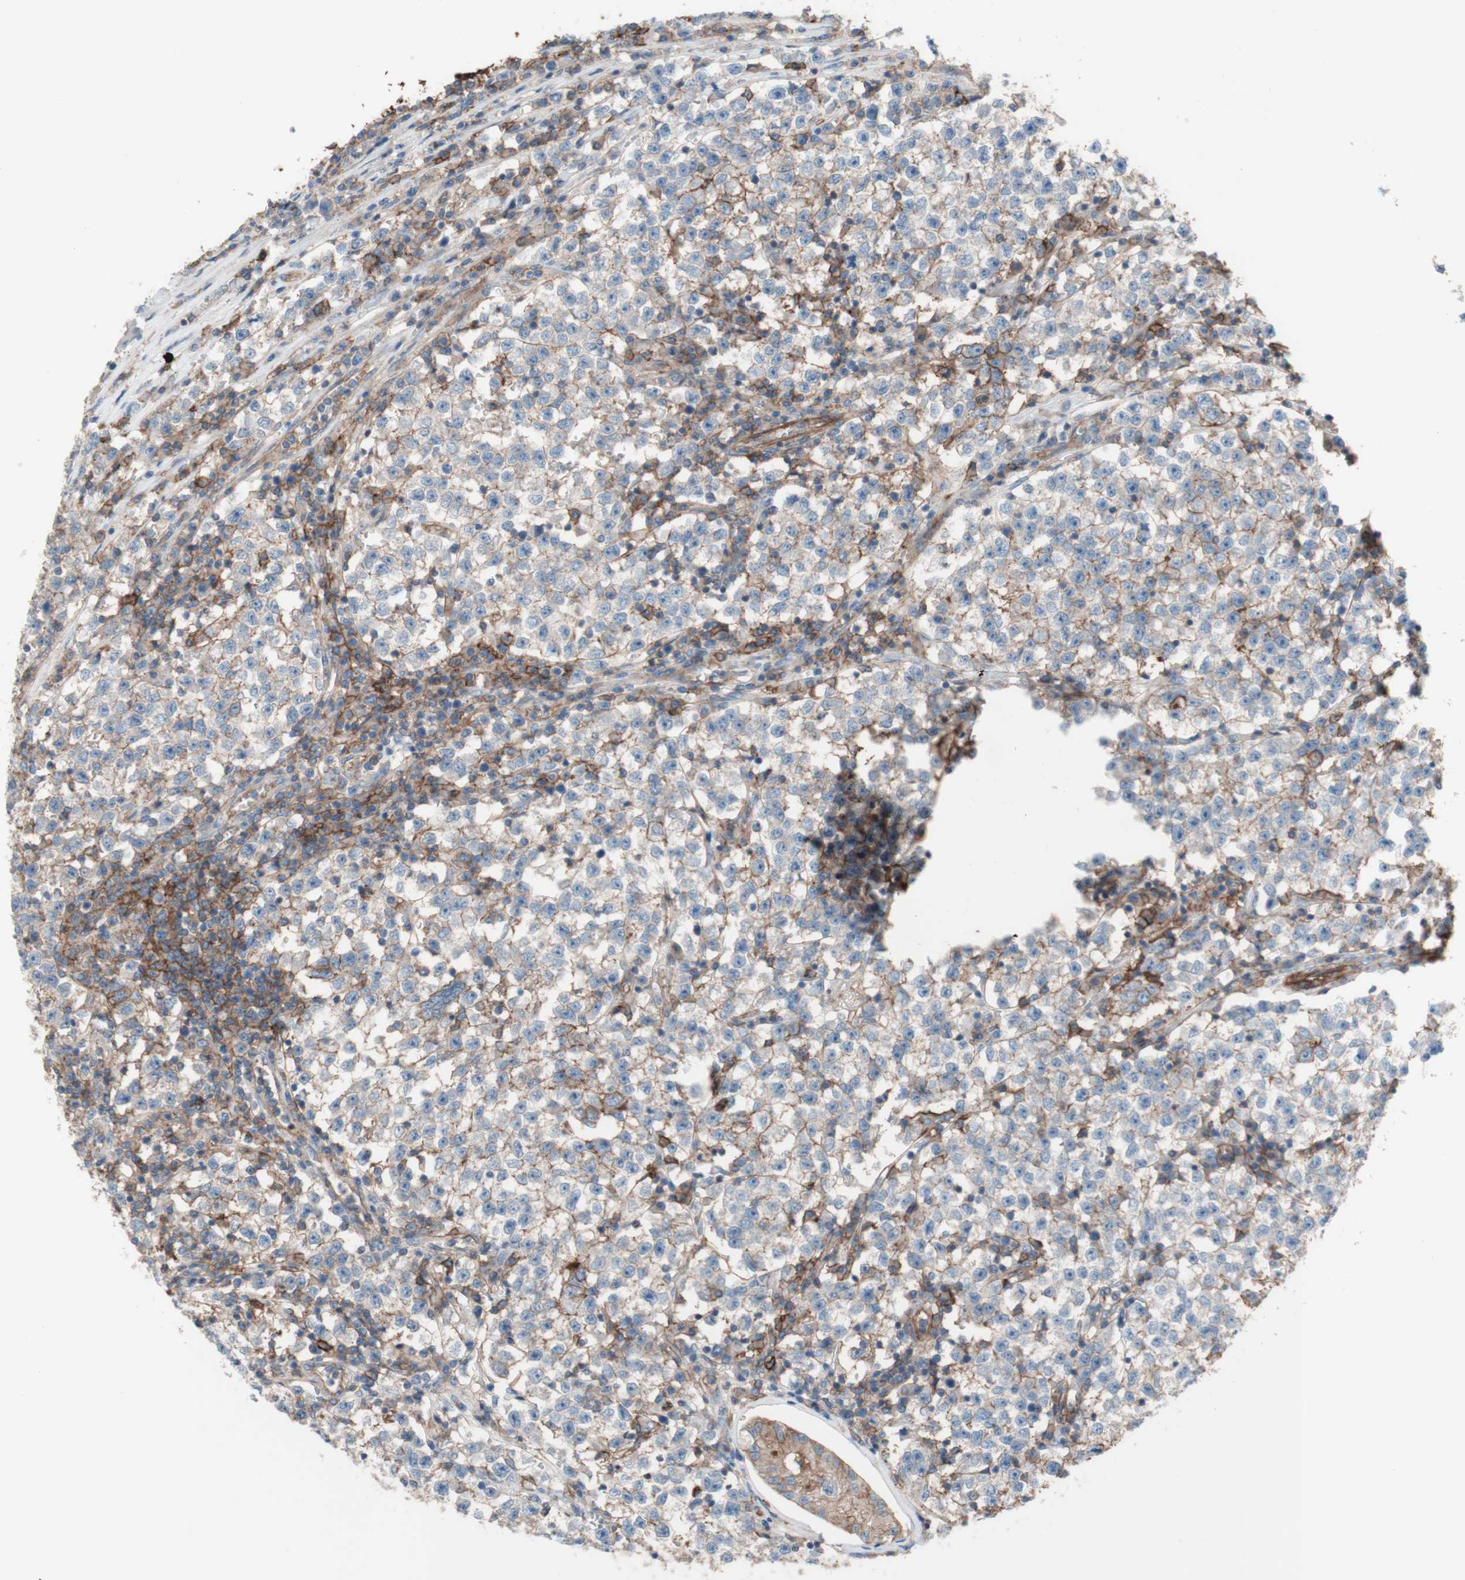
{"staining": {"intensity": "weak", "quantity": "25%-75%", "location": "cytoplasmic/membranous"}, "tissue": "testis cancer", "cell_type": "Tumor cells", "image_type": "cancer", "snomed": [{"axis": "morphology", "description": "Seminoma, NOS"}, {"axis": "topography", "description": "Testis"}], "caption": "Immunohistochemistry (IHC) micrograph of neoplastic tissue: testis cancer stained using IHC reveals low levels of weak protein expression localized specifically in the cytoplasmic/membranous of tumor cells, appearing as a cytoplasmic/membranous brown color.", "gene": "CD46", "patient": {"sex": "male", "age": 22}}